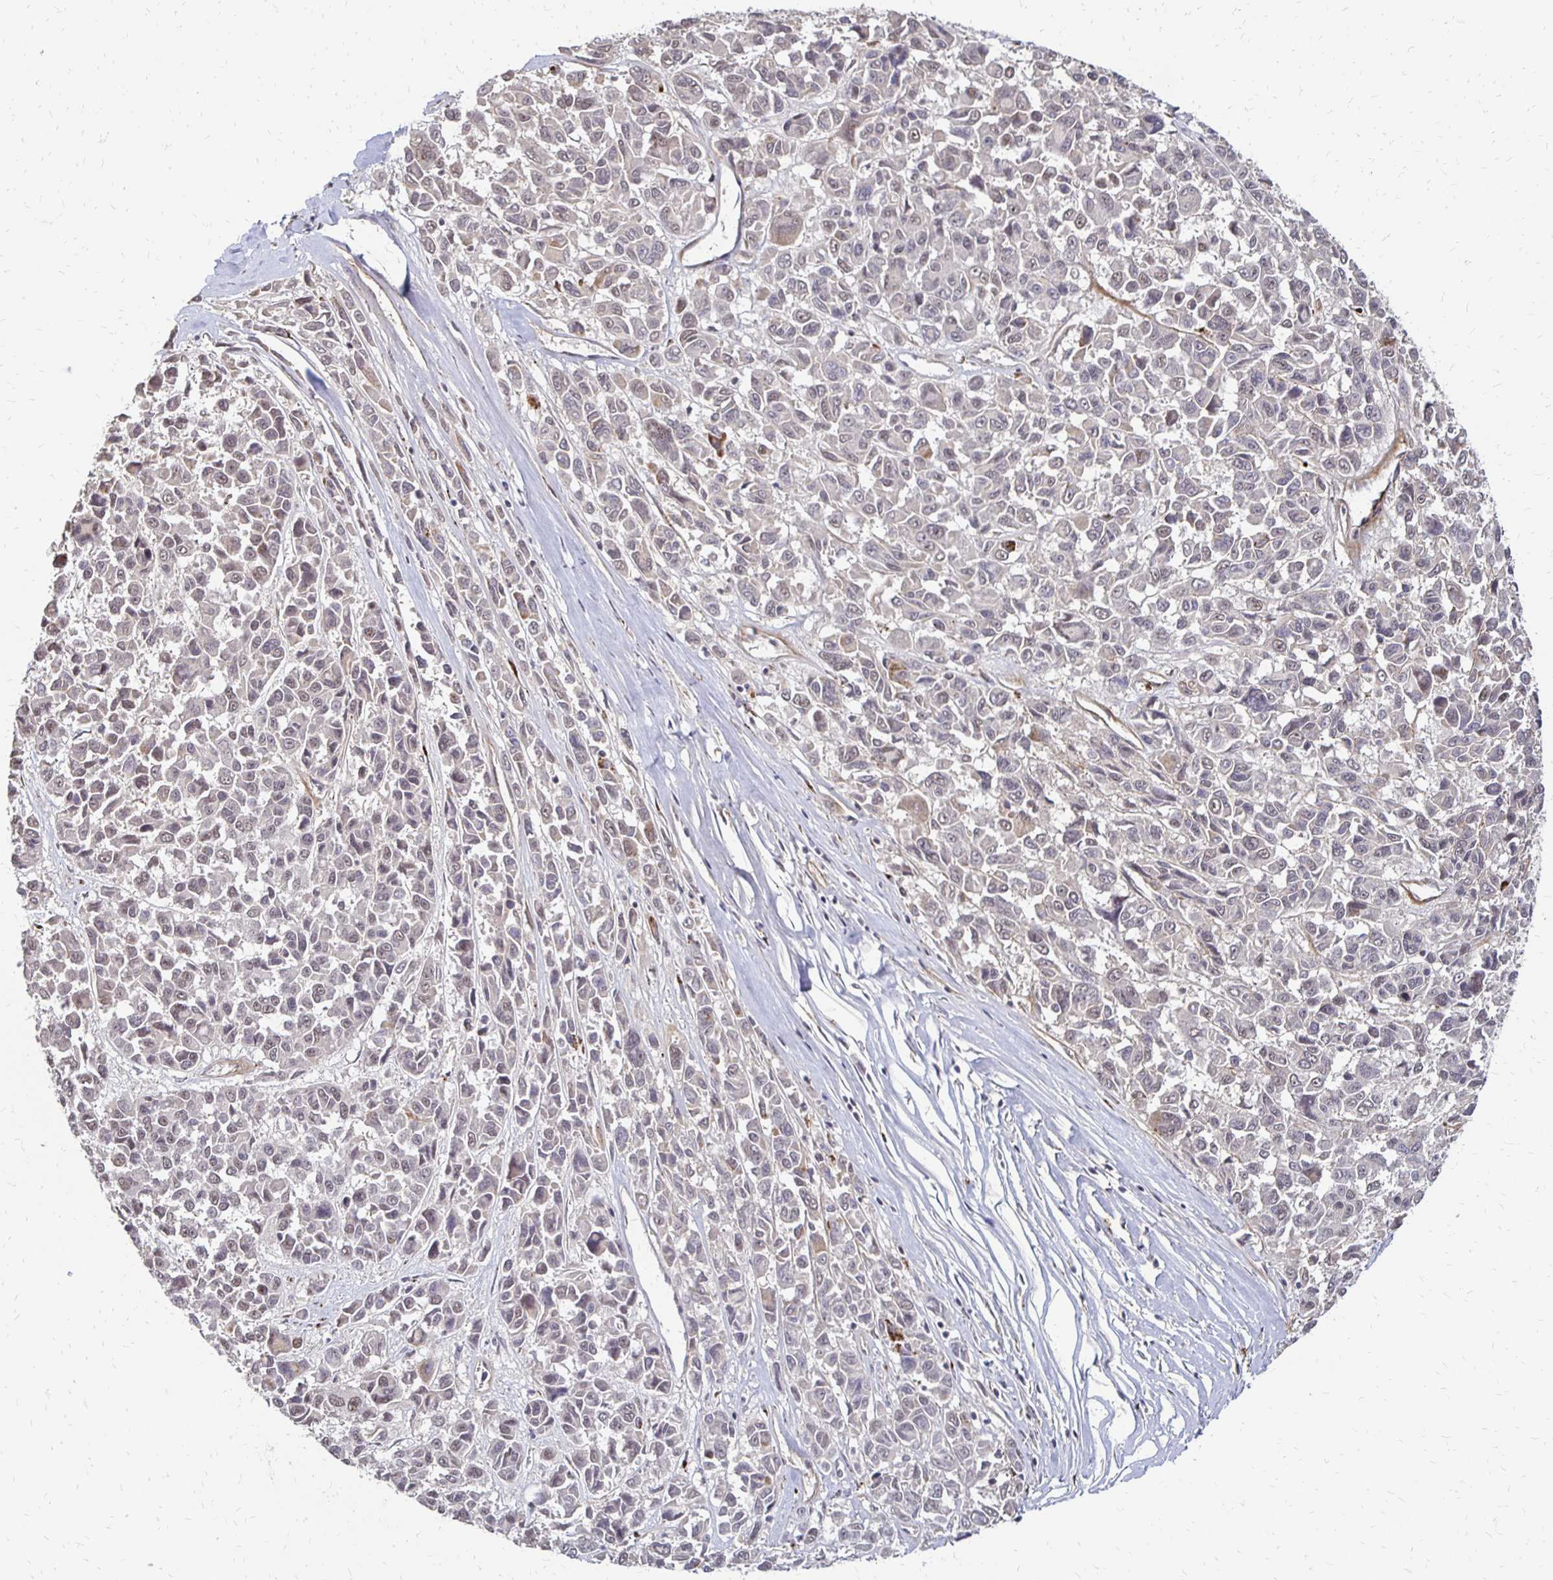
{"staining": {"intensity": "weak", "quantity": "25%-75%", "location": "nuclear"}, "tissue": "melanoma", "cell_type": "Tumor cells", "image_type": "cancer", "snomed": [{"axis": "morphology", "description": "Malignant melanoma, NOS"}, {"axis": "topography", "description": "Skin"}], "caption": "Immunohistochemistry (IHC) histopathology image of malignant melanoma stained for a protein (brown), which displays low levels of weak nuclear positivity in about 25%-75% of tumor cells.", "gene": "CLASRP", "patient": {"sex": "female", "age": 66}}